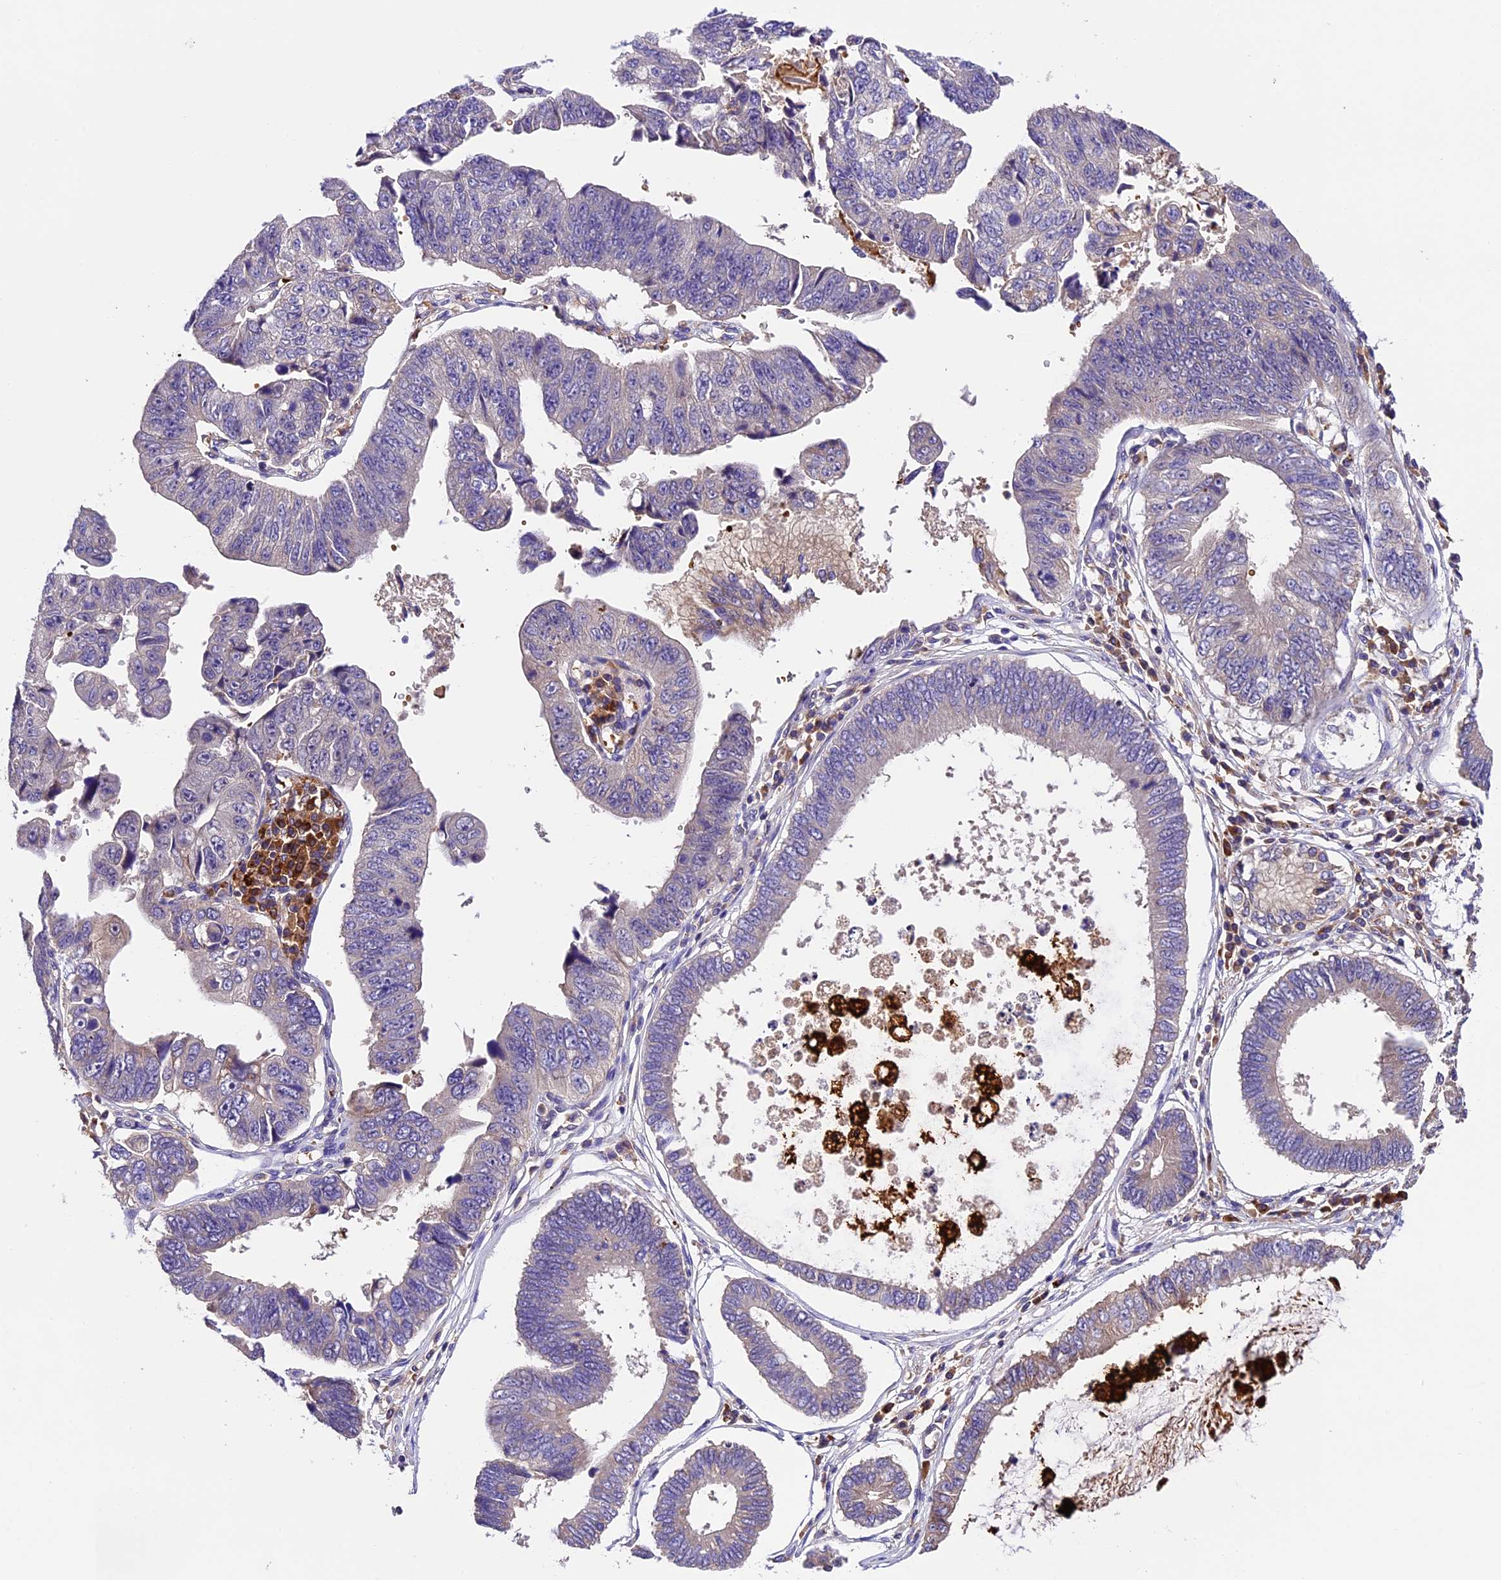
{"staining": {"intensity": "negative", "quantity": "none", "location": "none"}, "tissue": "stomach cancer", "cell_type": "Tumor cells", "image_type": "cancer", "snomed": [{"axis": "morphology", "description": "Adenocarcinoma, NOS"}, {"axis": "topography", "description": "Stomach"}], "caption": "DAB (3,3'-diaminobenzidine) immunohistochemical staining of human stomach adenocarcinoma shows no significant staining in tumor cells. (DAB immunohistochemistry (IHC) with hematoxylin counter stain).", "gene": "CILP2", "patient": {"sex": "male", "age": 59}}